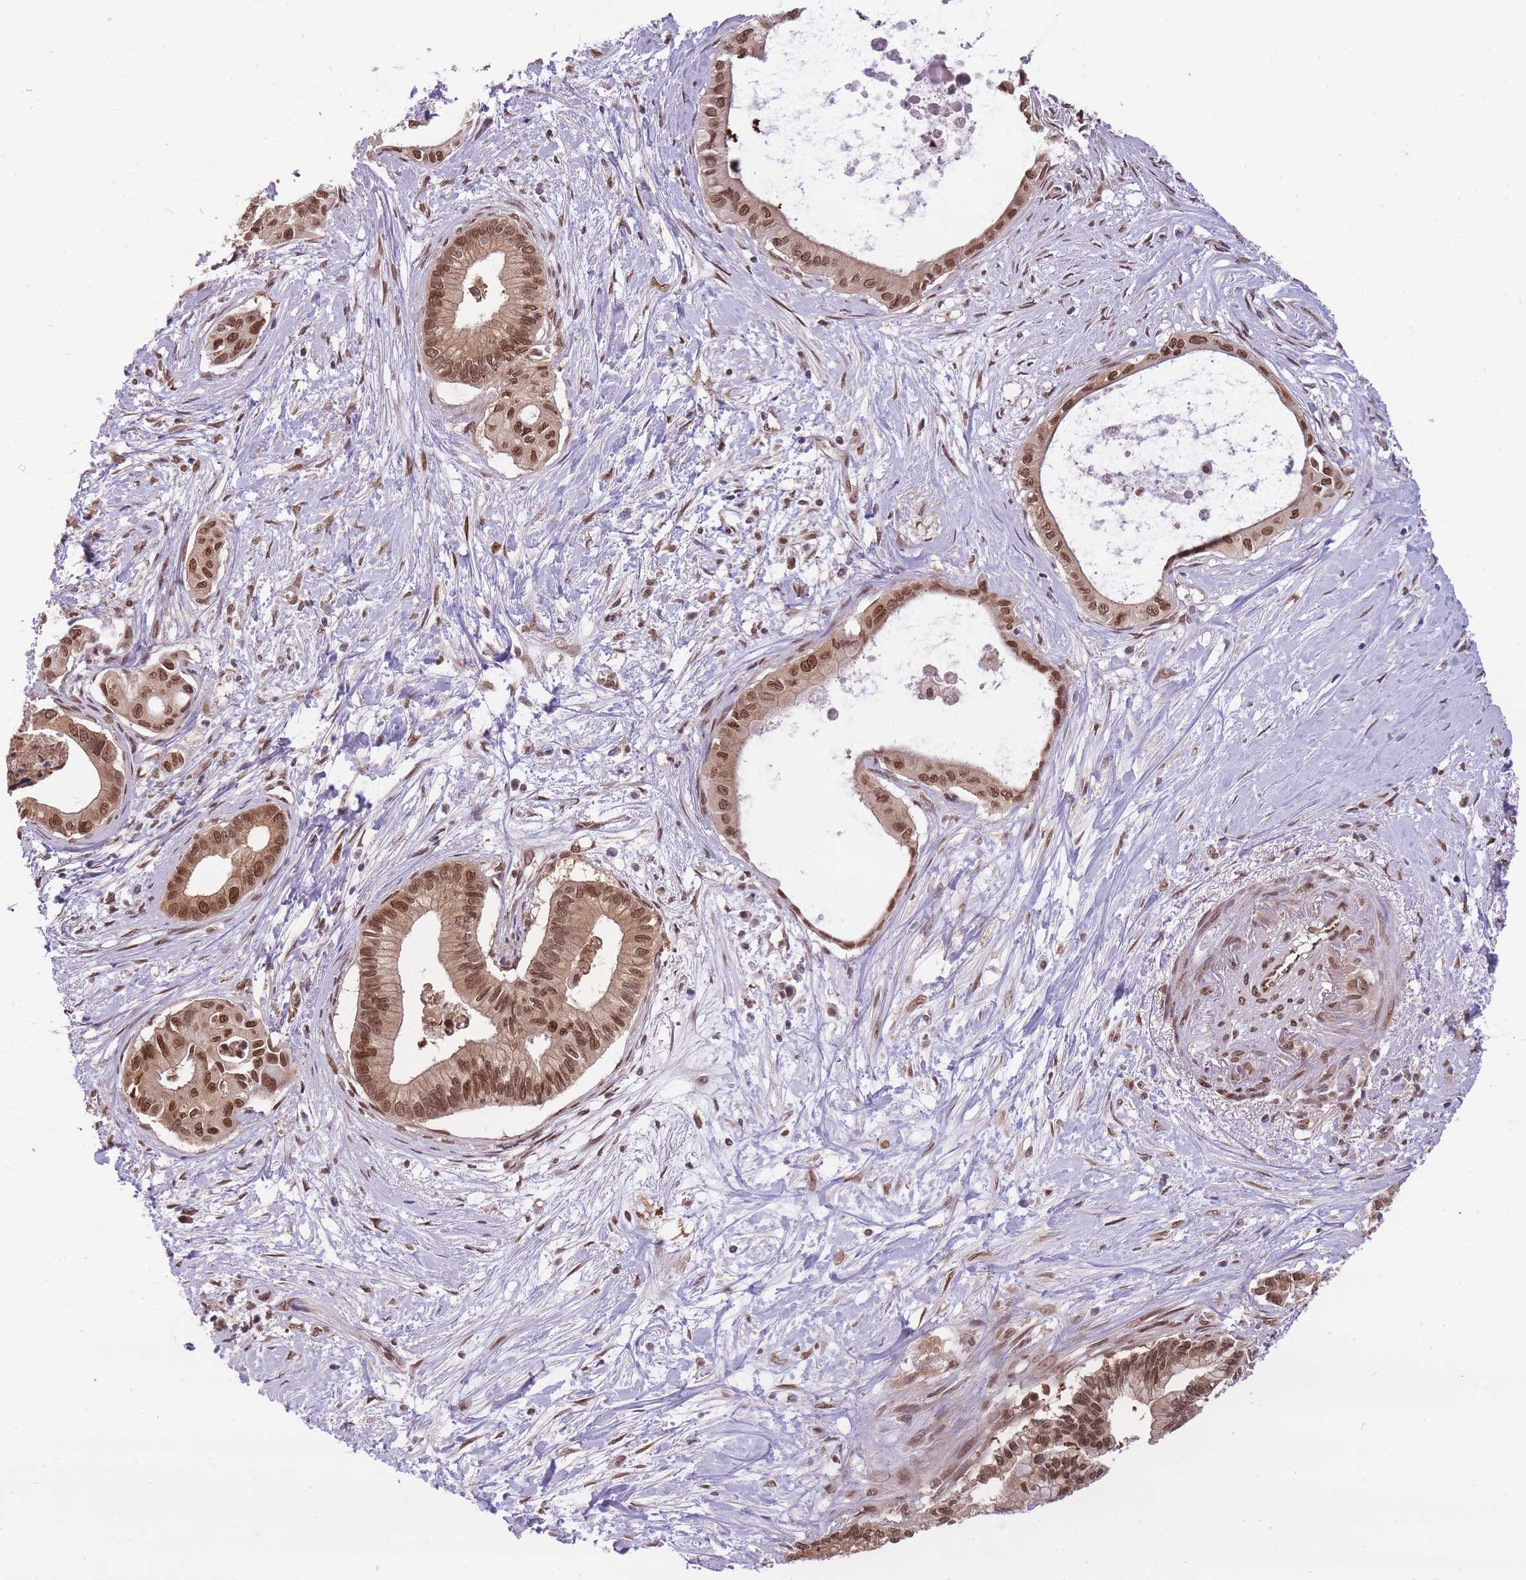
{"staining": {"intensity": "moderate", "quantity": ">75%", "location": "cytoplasmic/membranous,nuclear"}, "tissue": "pancreatic cancer", "cell_type": "Tumor cells", "image_type": "cancer", "snomed": [{"axis": "morphology", "description": "Adenocarcinoma, NOS"}, {"axis": "topography", "description": "Pancreas"}], "caption": "There is medium levels of moderate cytoplasmic/membranous and nuclear positivity in tumor cells of adenocarcinoma (pancreatic), as demonstrated by immunohistochemical staining (brown color).", "gene": "CDIP1", "patient": {"sex": "male", "age": 78}}